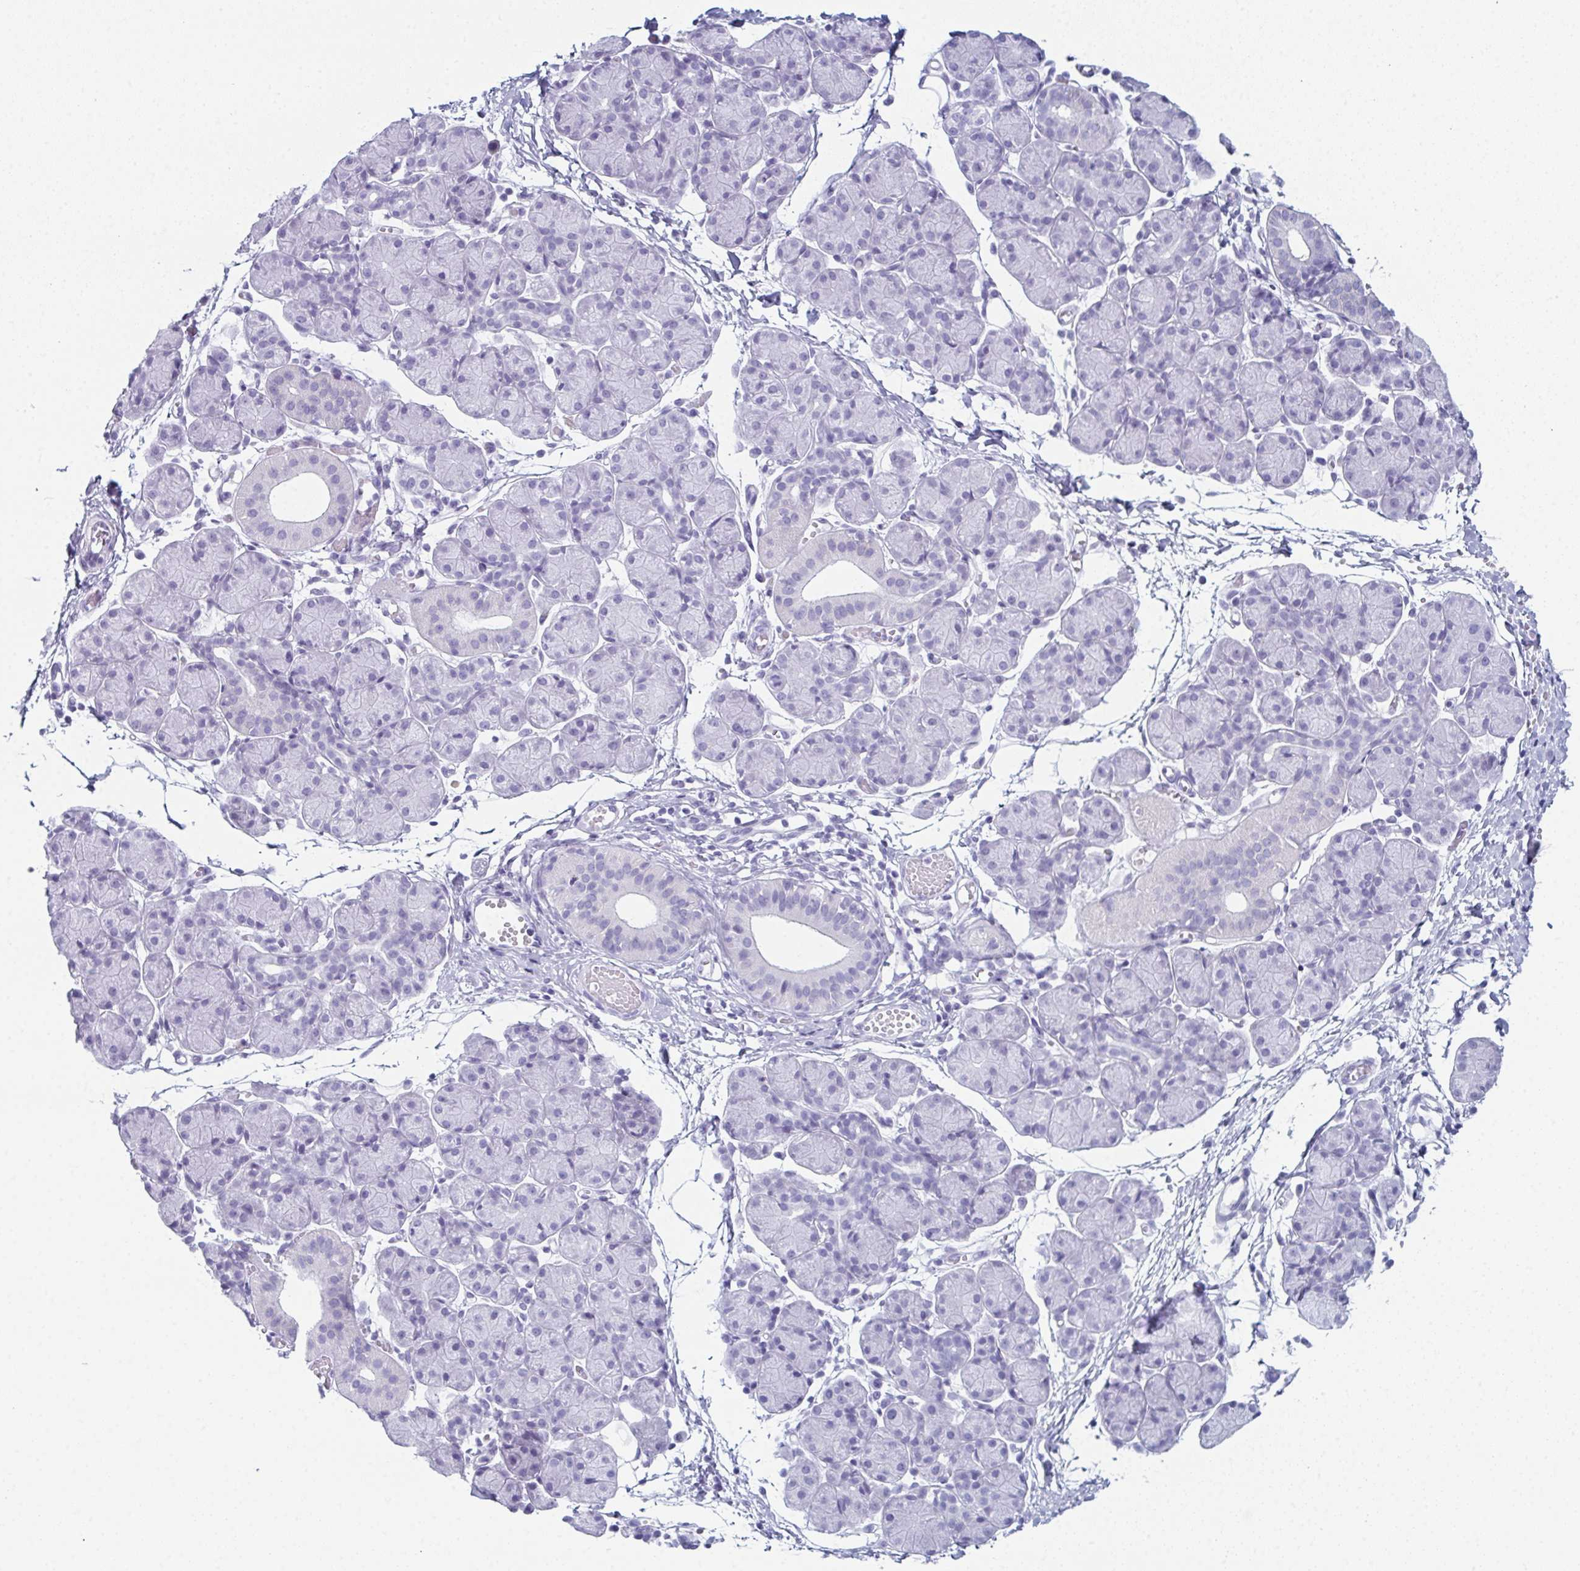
{"staining": {"intensity": "negative", "quantity": "none", "location": "none"}, "tissue": "salivary gland", "cell_type": "Glandular cells", "image_type": "normal", "snomed": [{"axis": "morphology", "description": "Normal tissue, NOS"}, {"axis": "morphology", "description": "Inflammation, NOS"}, {"axis": "topography", "description": "Lymph node"}, {"axis": "topography", "description": "Salivary gland"}], "caption": "This is an immunohistochemistry image of normal salivary gland. There is no staining in glandular cells.", "gene": "ENKUR", "patient": {"sex": "male", "age": 3}}